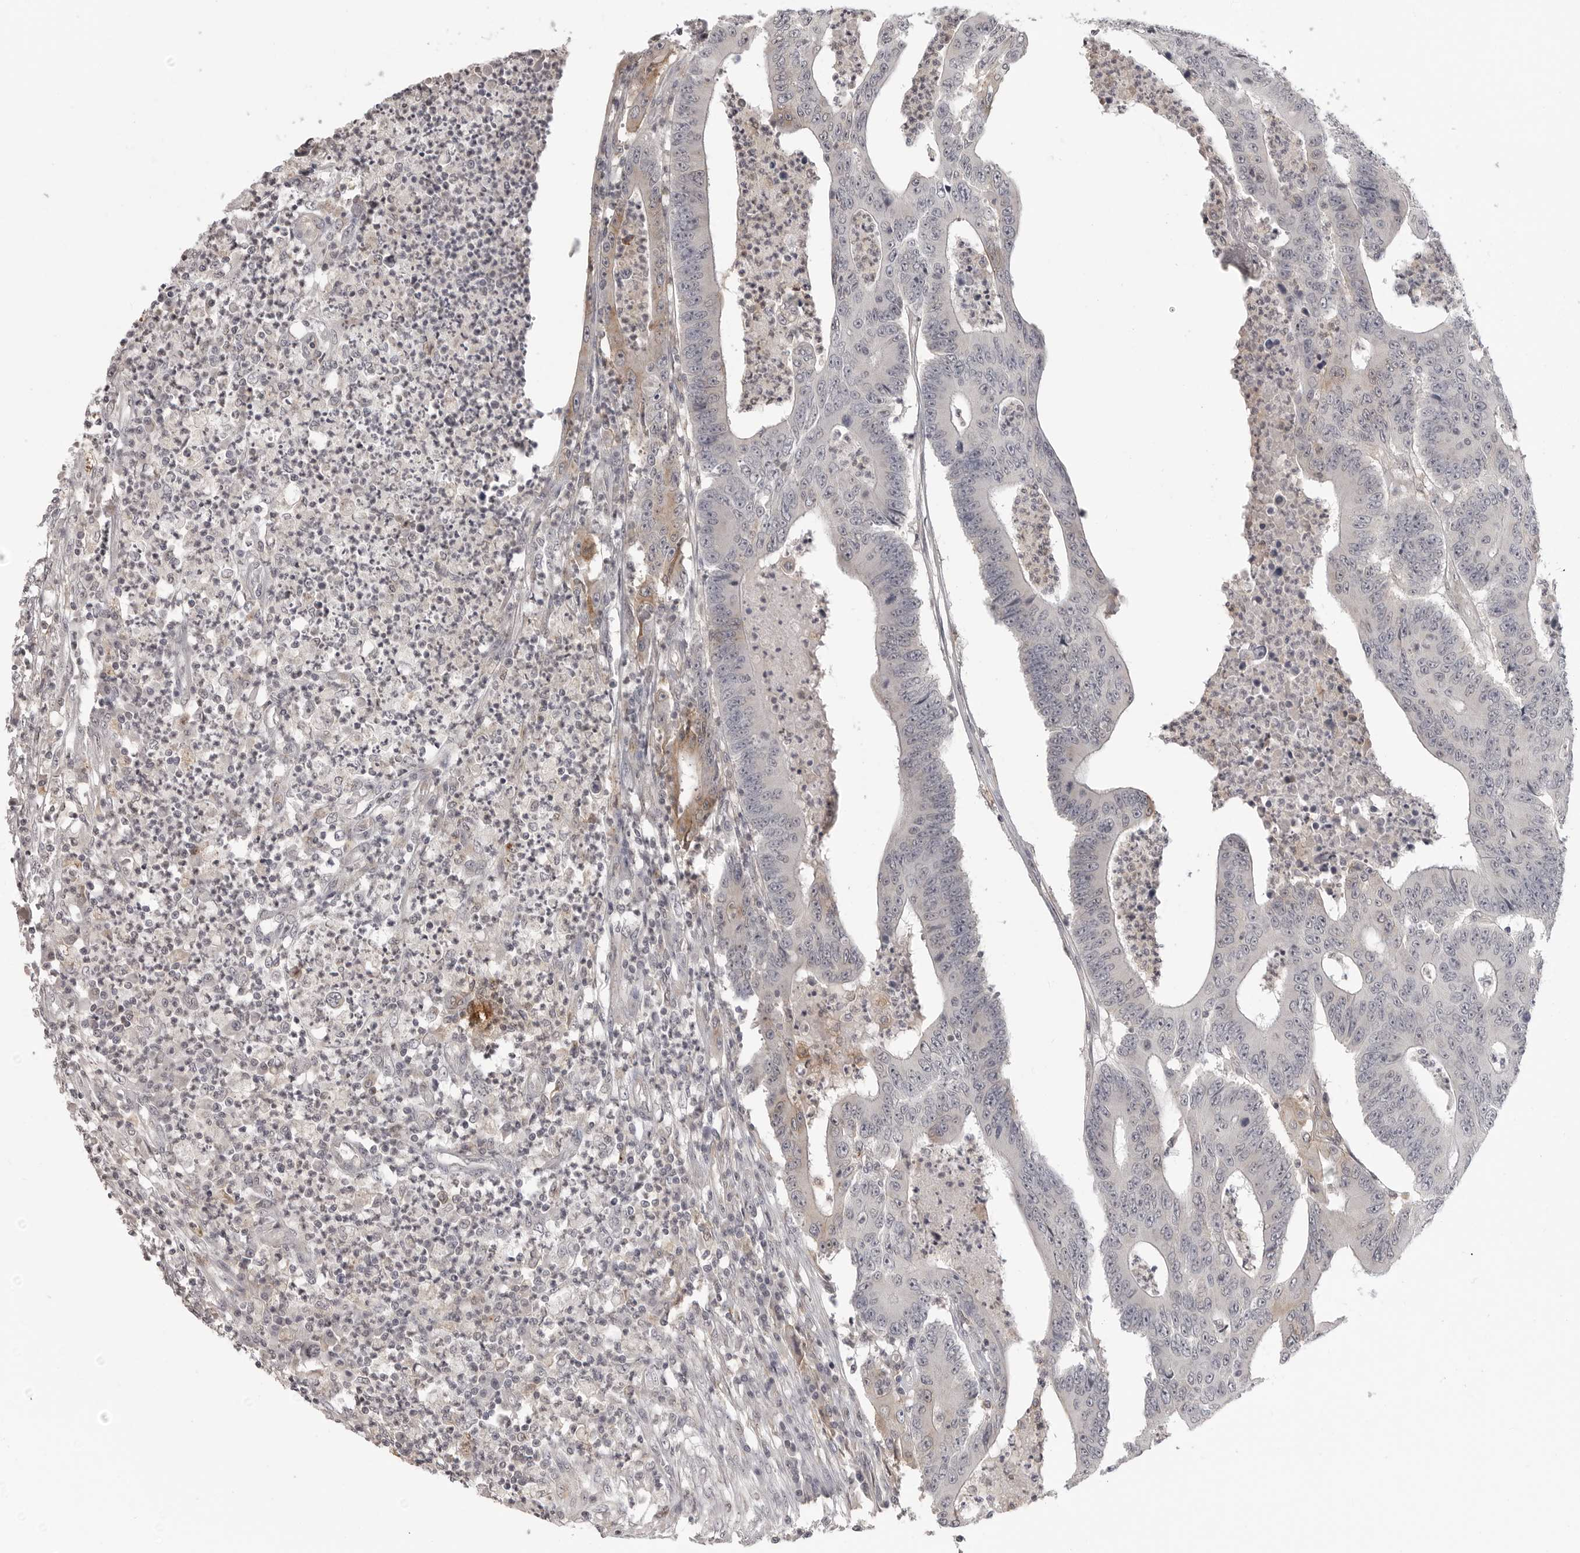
{"staining": {"intensity": "moderate", "quantity": "25%-75%", "location": "cytoplasmic/membranous"}, "tissue": "colorectal cancer", "cell_type": "Tumor cells", "image_type": "cancer", "snomed": [{"axis": "morphology", "description": "Adenocarcinoma, NOS"}, {"axis": "topography", "description": "Colon"}], "caption": "An IHC image of neoplastic tissue is shown. Protein staining in brown highlights moderate cytoplasmic/membranous positivity in colorectal cancer within tumor cells. The staining was performed using DAB to visualize the protein expression in brown, while the nuclei were stained in blue with hematoxylin (Magnification: 20x).", "gene": "IFNGR1", "patient": {"sex": "male", "age": 83}}